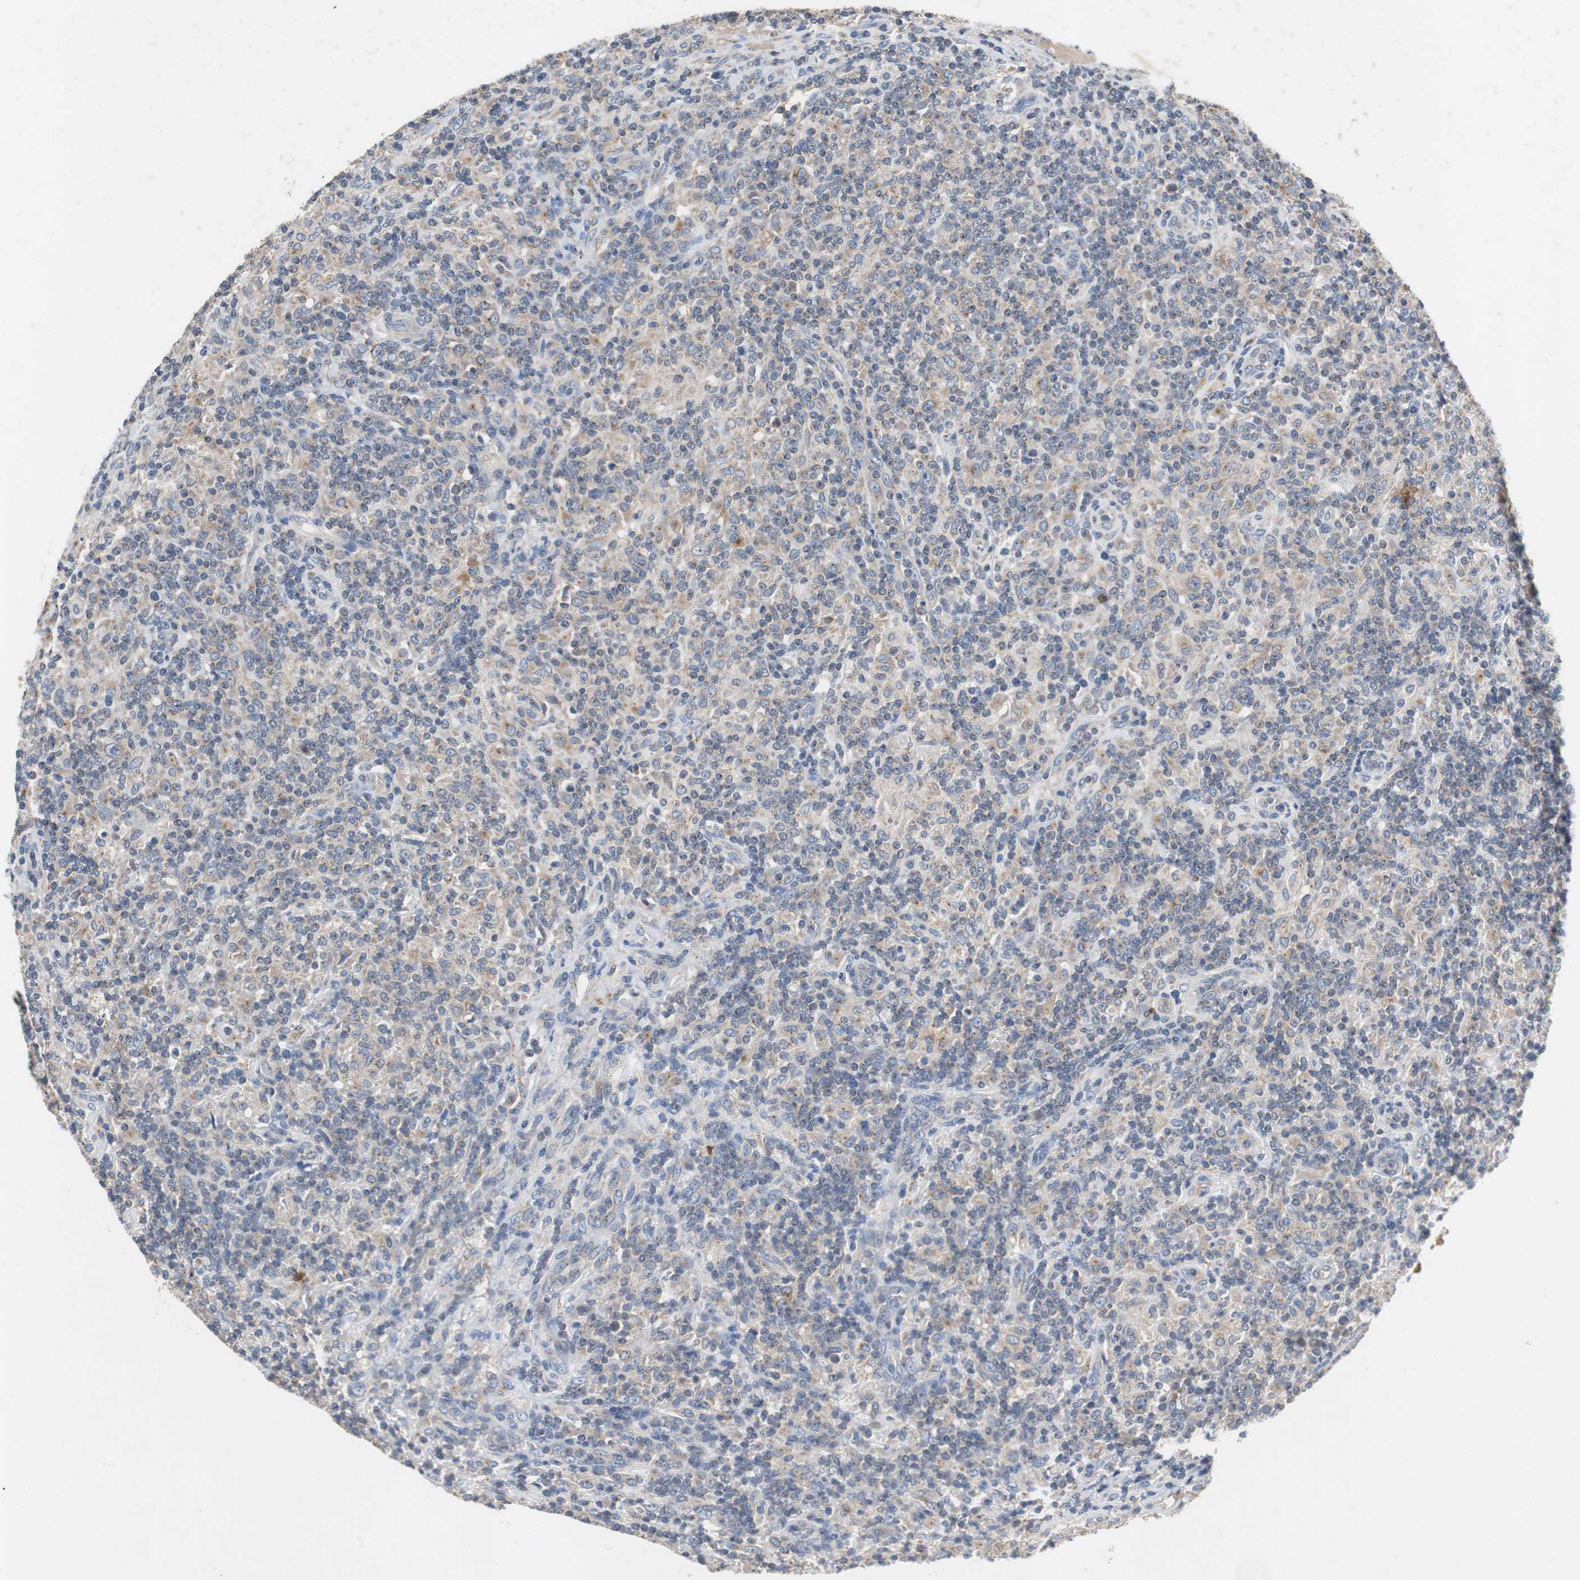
{"staining": {"intensity": "weak", "quantity": "25%-75%", "location": "cytoplasmic/membranous"}, "tissue": "lymphoma", "cell_type": "Tumor cells", "image_type": "cancer", "snomed": [{"axis": "morphology", "description": "Hodgkin's disease, NOS"}, {"axis": "topography", "description": "Lymph node"}], "caption": "Protein expression analysis of human Hodgkin's disease reveals weak cytoplasmic/membranous positivity in about 25%-75% of tumor cells. (Stains: DAB in brown, nuclei in blue, Microscopy: brightfield microscopy at high magnification).", "gene": "CALB2", "patient": {"sex": "male", "age": 70}}